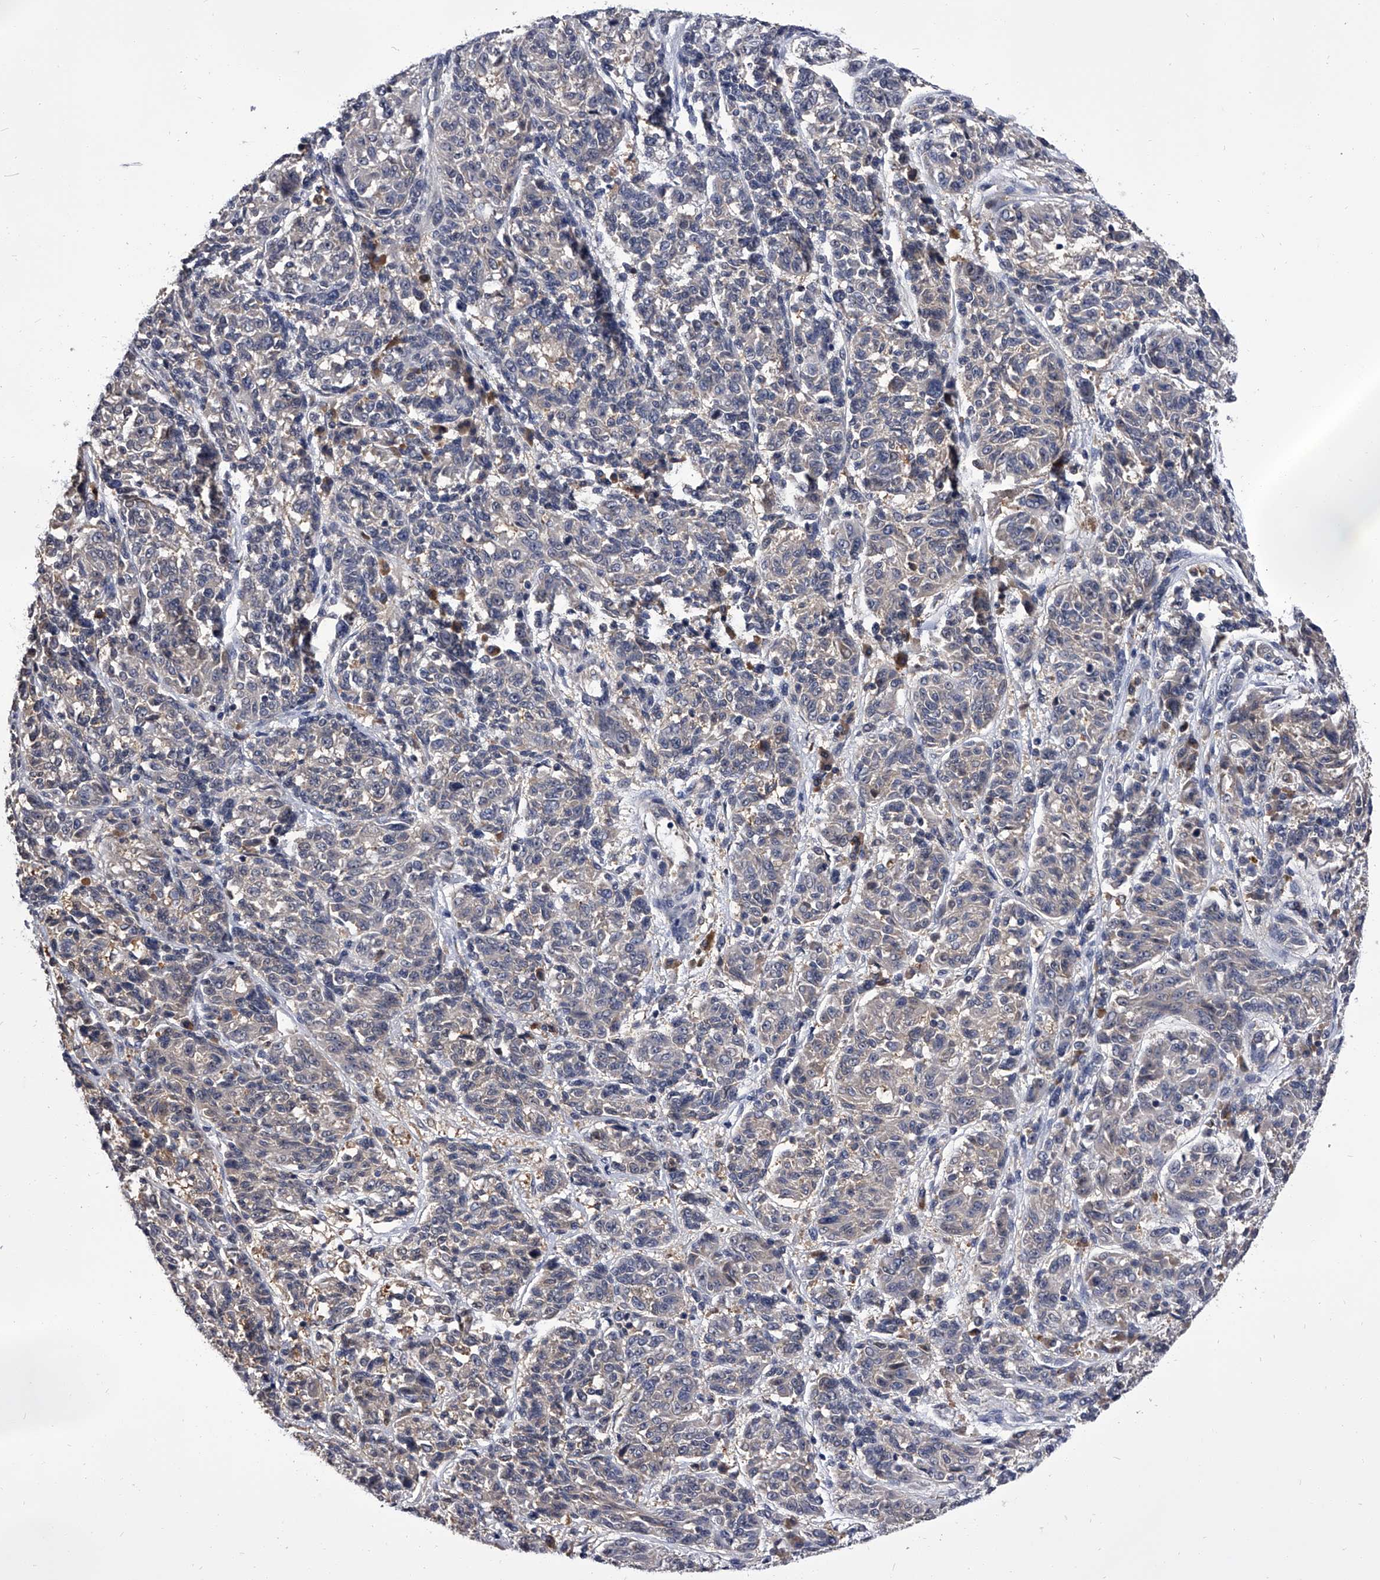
{"staining": {"intensity": "negative", "quantity": "none", "location": "none"}, "tissue": "melanoma", "cell_type": "Tumor cells", "image_type": "cancer", "snomed": [{"axis": "morphology", "description": "Malignant melanoma, NOS"}, {"axis": "topography", "description": "Skin"}], "caption": "Tumor cells are negative for brown protein staining in melanoma. (Brightfield microscopy of DAB (3,3'-diaminobenzidine) immunohistochemistry at high magnification).", "gene": "SLC18B1", "patient": {"sex": "male", "age": 53}}